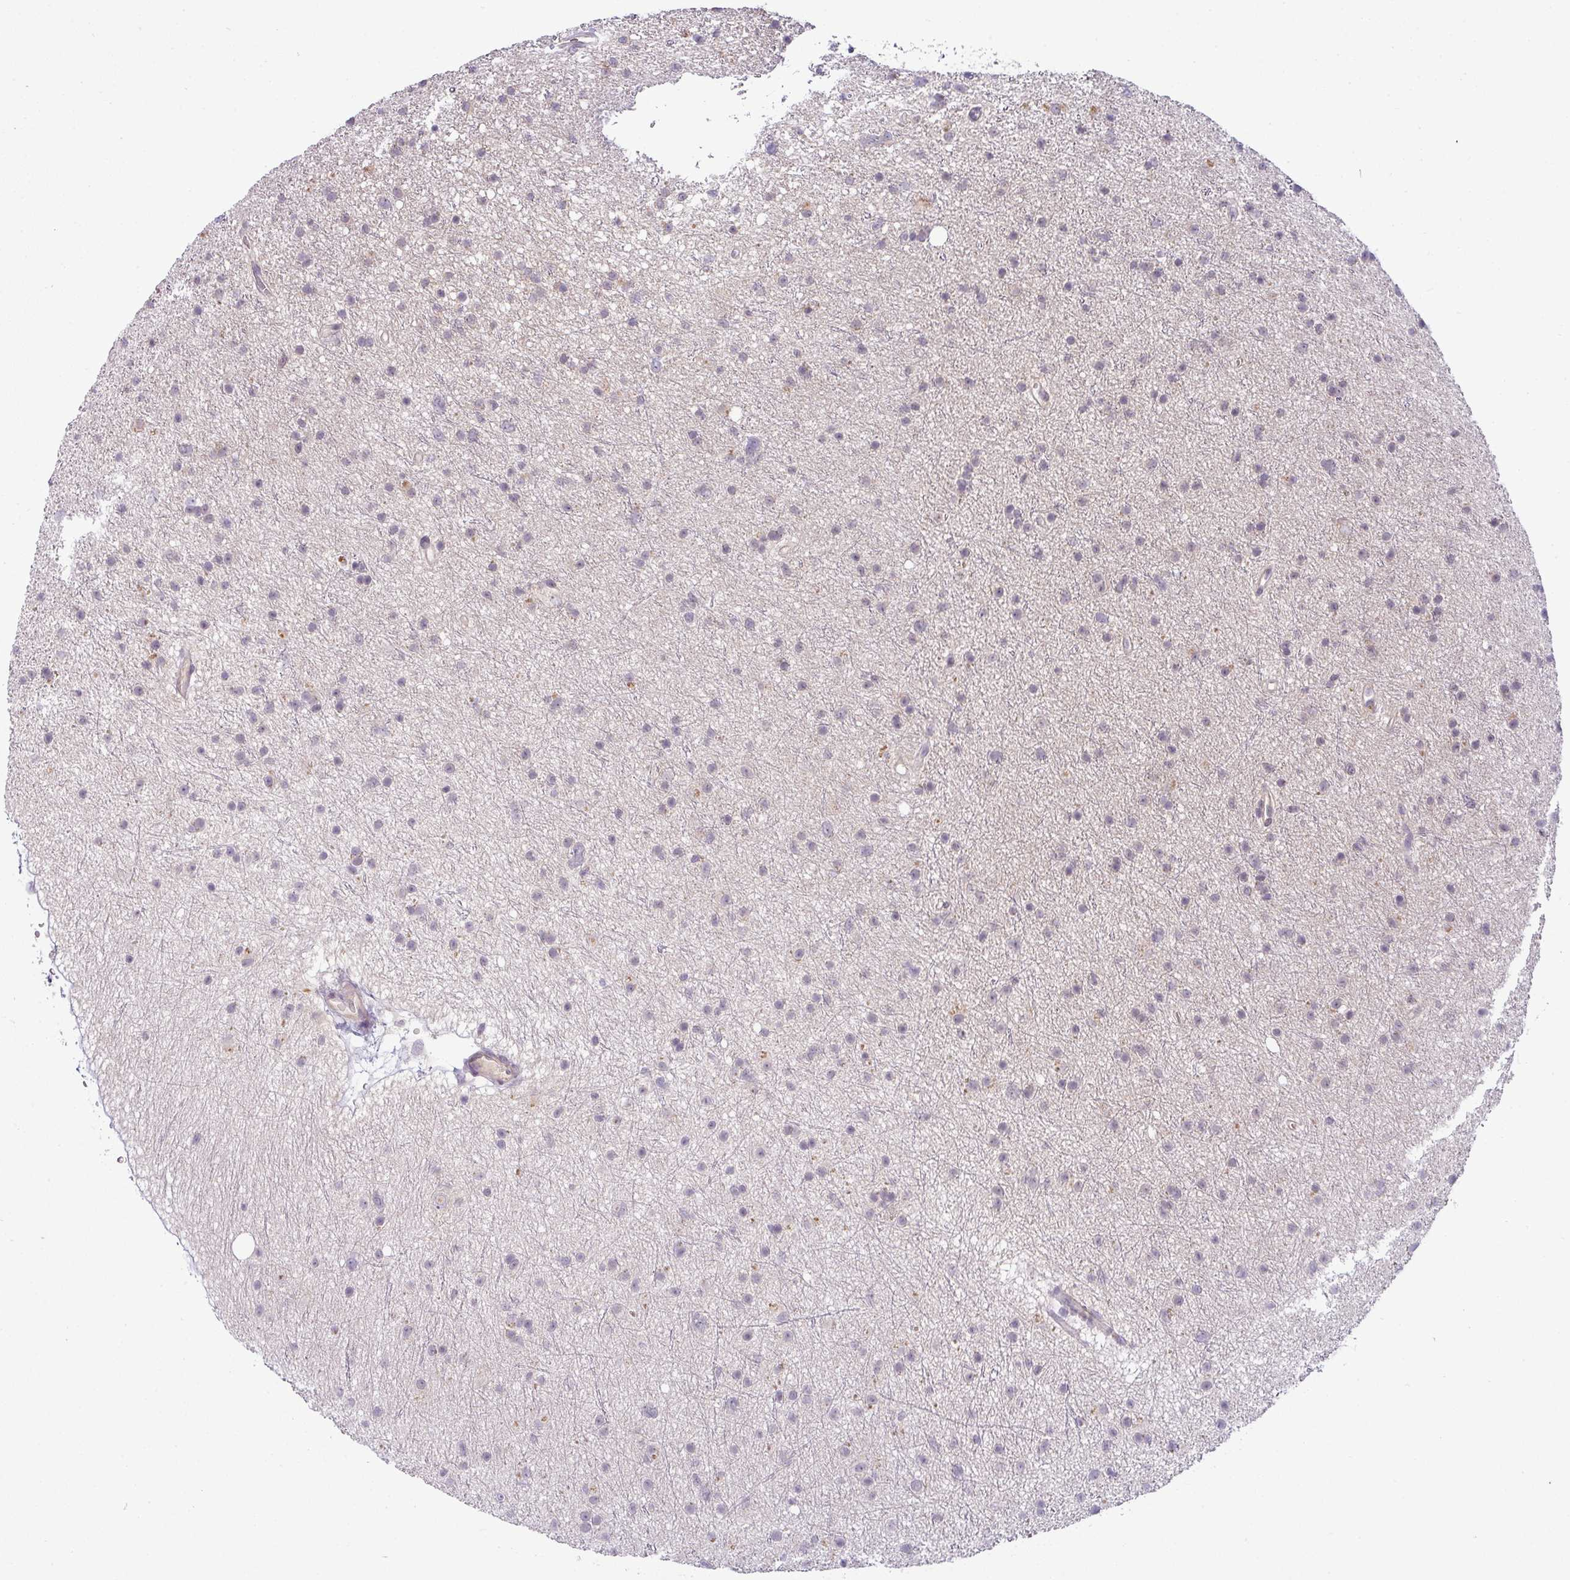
{"staining": {"intensity": "negative", "quantity": "none", "location": "none"}, "tissue": "glioma", "cell_type": "Tumor cells", "image_type": "cancer", "snomed": [{"axis": "morphology", "description": "Glioma, malignant, Low grade"}, {"axis": "topography", "description": "Cerebral cortex"}], "caption": "IHC photomicrograph of human malignant glioma (low-grade) stained for a protein (brown), which reveals no staining in tumor cells. (Immunohistochemistry, brightfield microscopy, high magnification).", "gene": "HBEGF", "patient": {"sex": "female", "age": 39}}